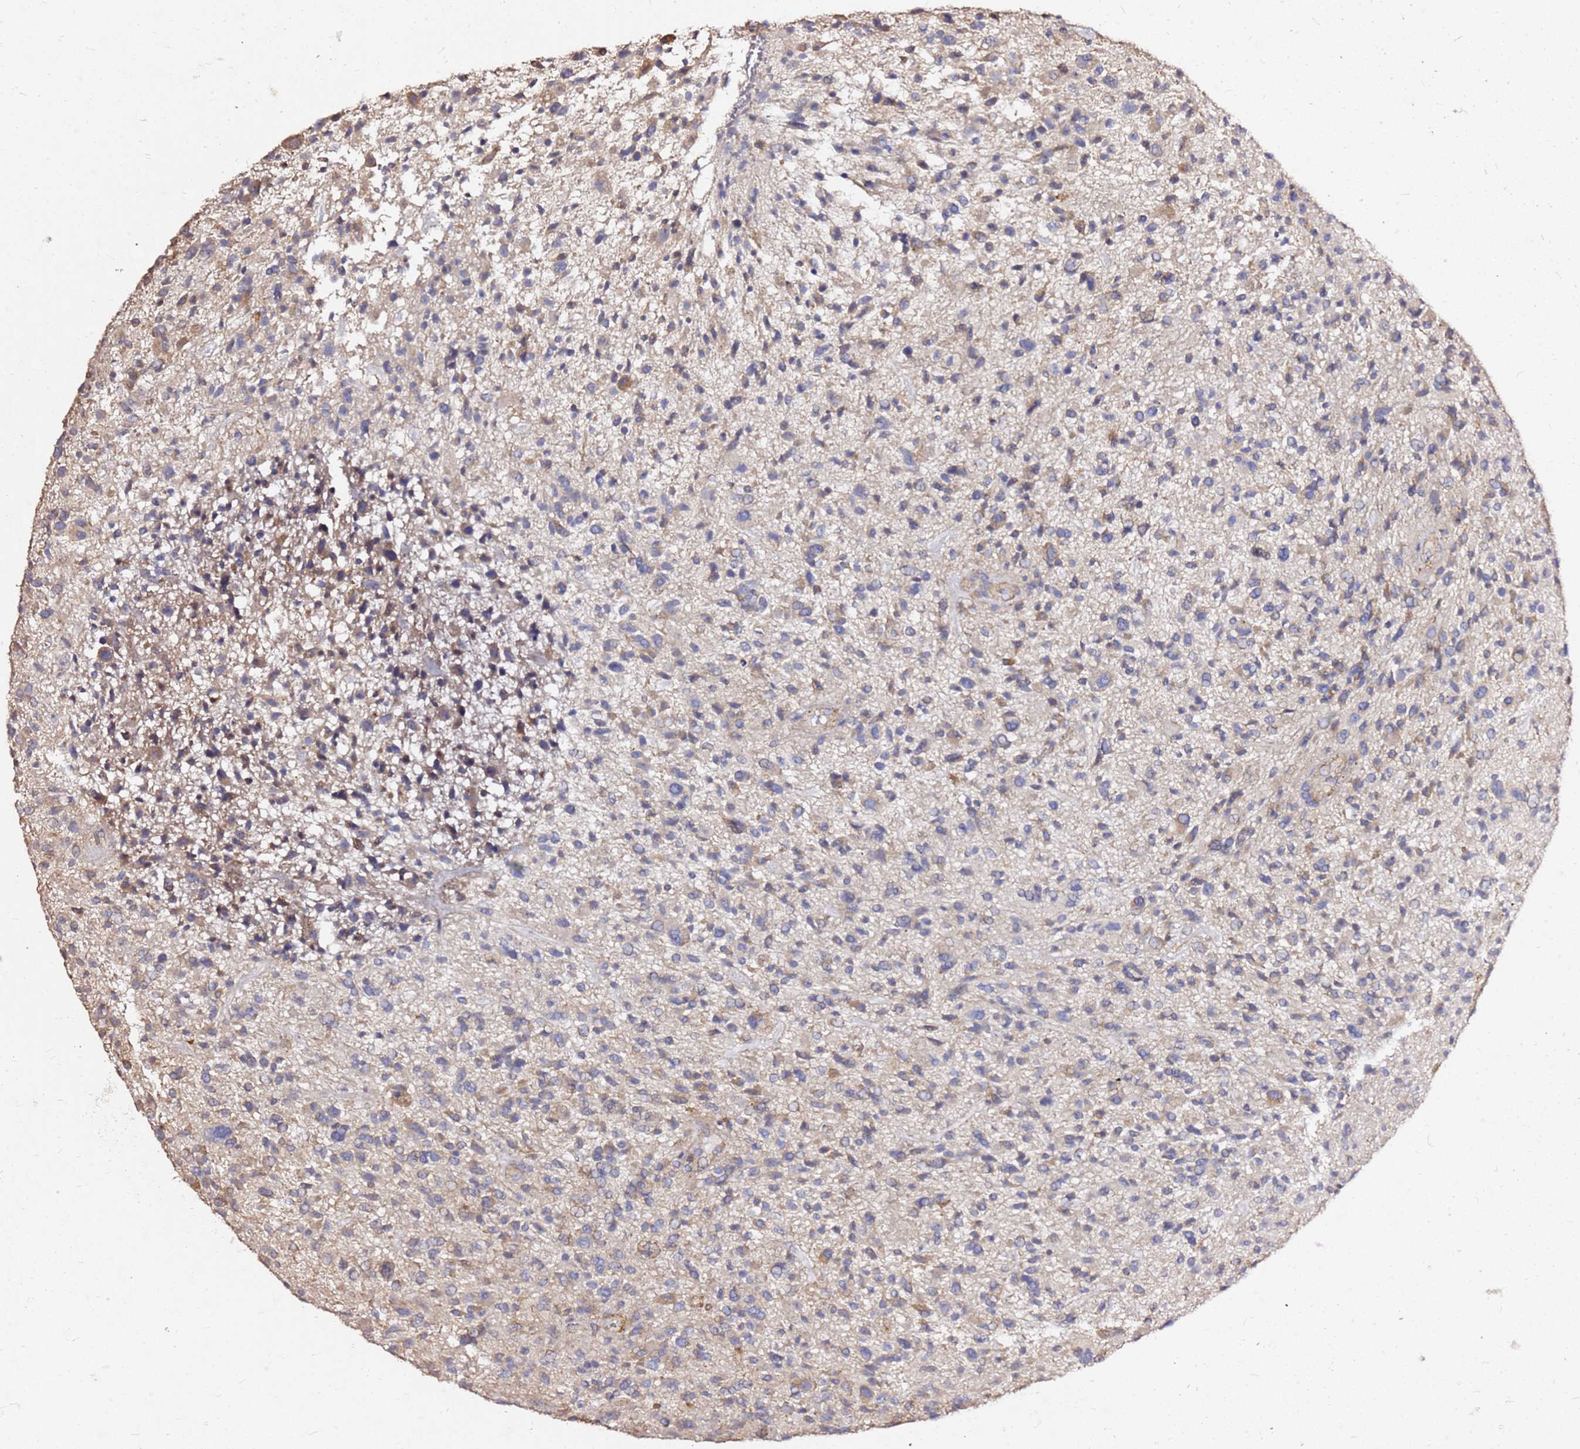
{"staining": {"intensity": "moderate", "quantity": "<25%", "location": "cytoplasmic/membranous"}, "tissue": "glioma", "cell_type": "Tumor cells", "image_type": "cancer", "snomed": [{"axis": "morphology", "description": "Glioma, malignant, High grade"}, {"axis": "topography", "description": "Brain"}], "caption": "A micrograph showing moderate cytoplasmic/membranous staining in approximately <25% of tumor cells in glioma, as visualized by brown immunohistochemical staining.", "gene": "EXD3", "patient": {"sex": "male", "age": 47}}